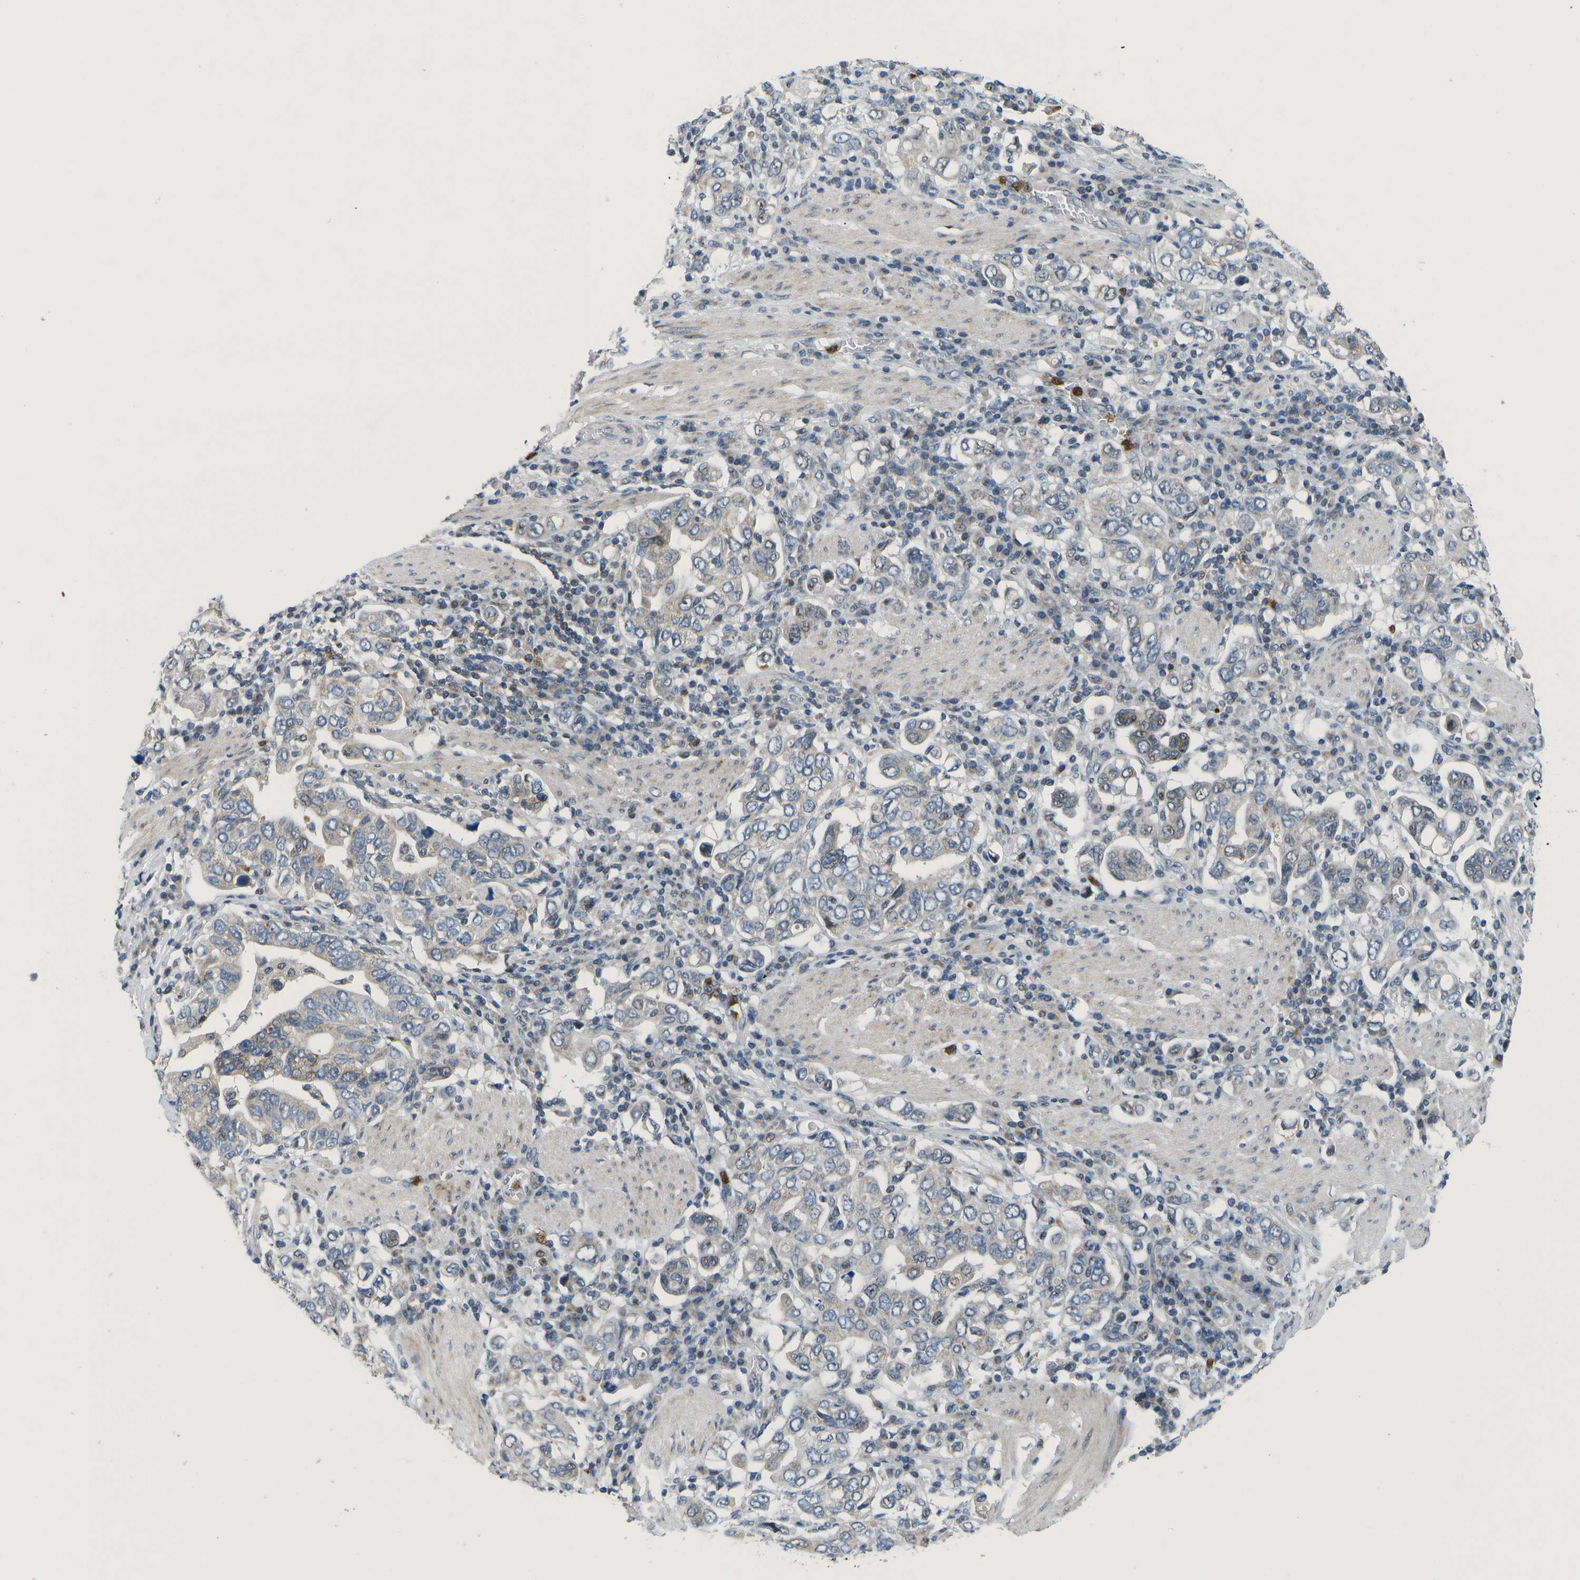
{"staining": {"intensity": "weak", "quantity": "<25%", "location": "cytoplasmic/membranous"}, "tissue": "stomach cancer", "cell_type": "Tumor cells", "image_type": "cancer", "snomed": [{"axis": "morphology", "description": "Adenocarcinoma, NOS"}, {"axis": "topography", "description": "Stomach, upper"}], "caption": "The IHC photomicrograph has no significant expression in tumor cells of stomach adenocarcinoma tissue. Brightfield microscopy of immunohistochemistry stained with DAB (3,3'-diaminobenzidine) (brown) and hematoxylin (blue), captured at high magnification.", "gene": "GALNT15", "patient": {"sex": "male", "age": 62}}